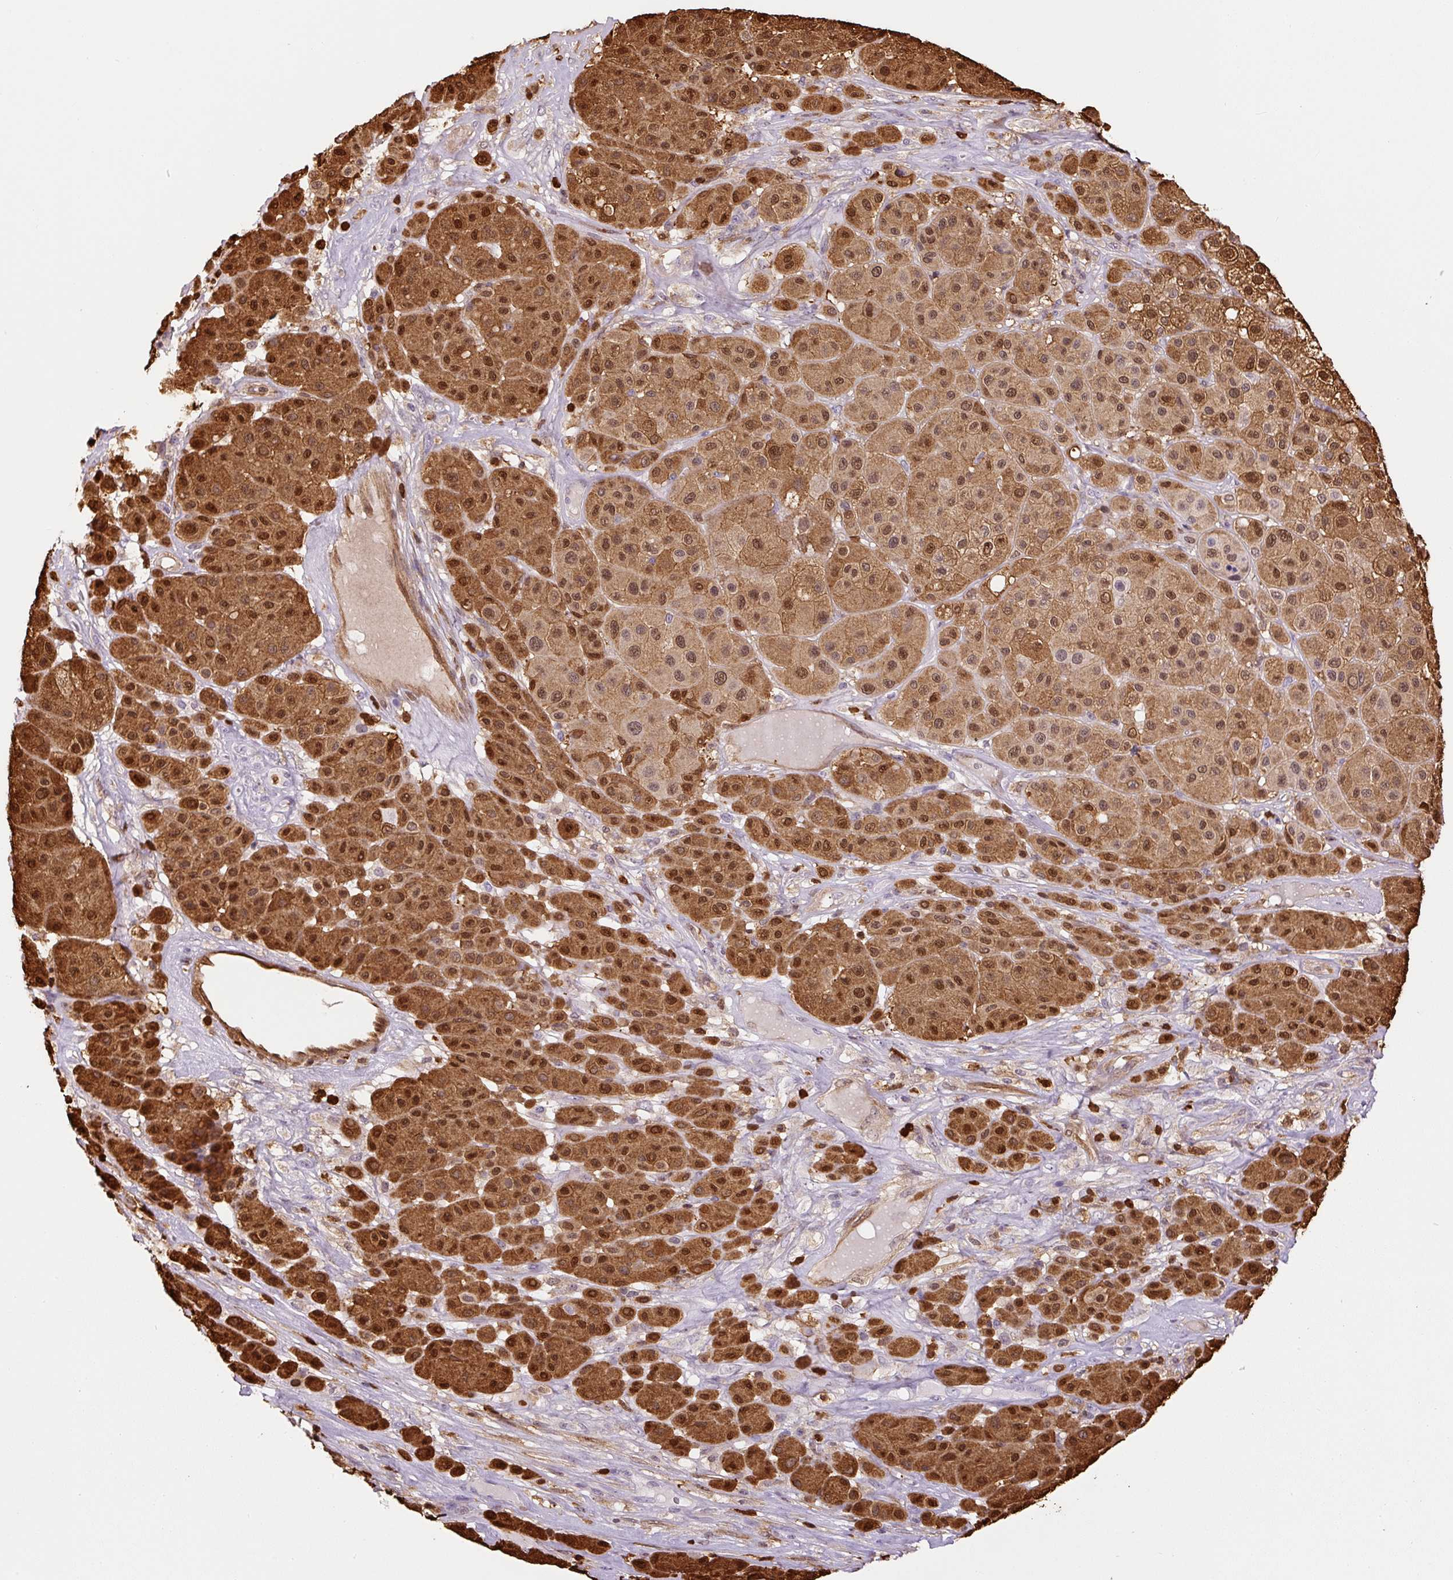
{"staining": {"intensity": "moderate", "quantity": ">75%", "location": "cytoplasmic/membranous,nuclear"}, "tissue": "melanoma", "cell_type": "Tumor cells", "image_type": "cancer", "snomed": [{"axis": "morphology", "description": "Malignant melanoma, Metastatic site"}, {"axis": "topography", "description": "Smooth muscle"}], "caption": "An image of human malignant melanoma (metastatic site) stained for a protein shows moderate cytoplasmic/membranous and nuclear brown staining in tumor cells.", "gene": "S100A4", "patient": {"sex": "male", "age": 41}}